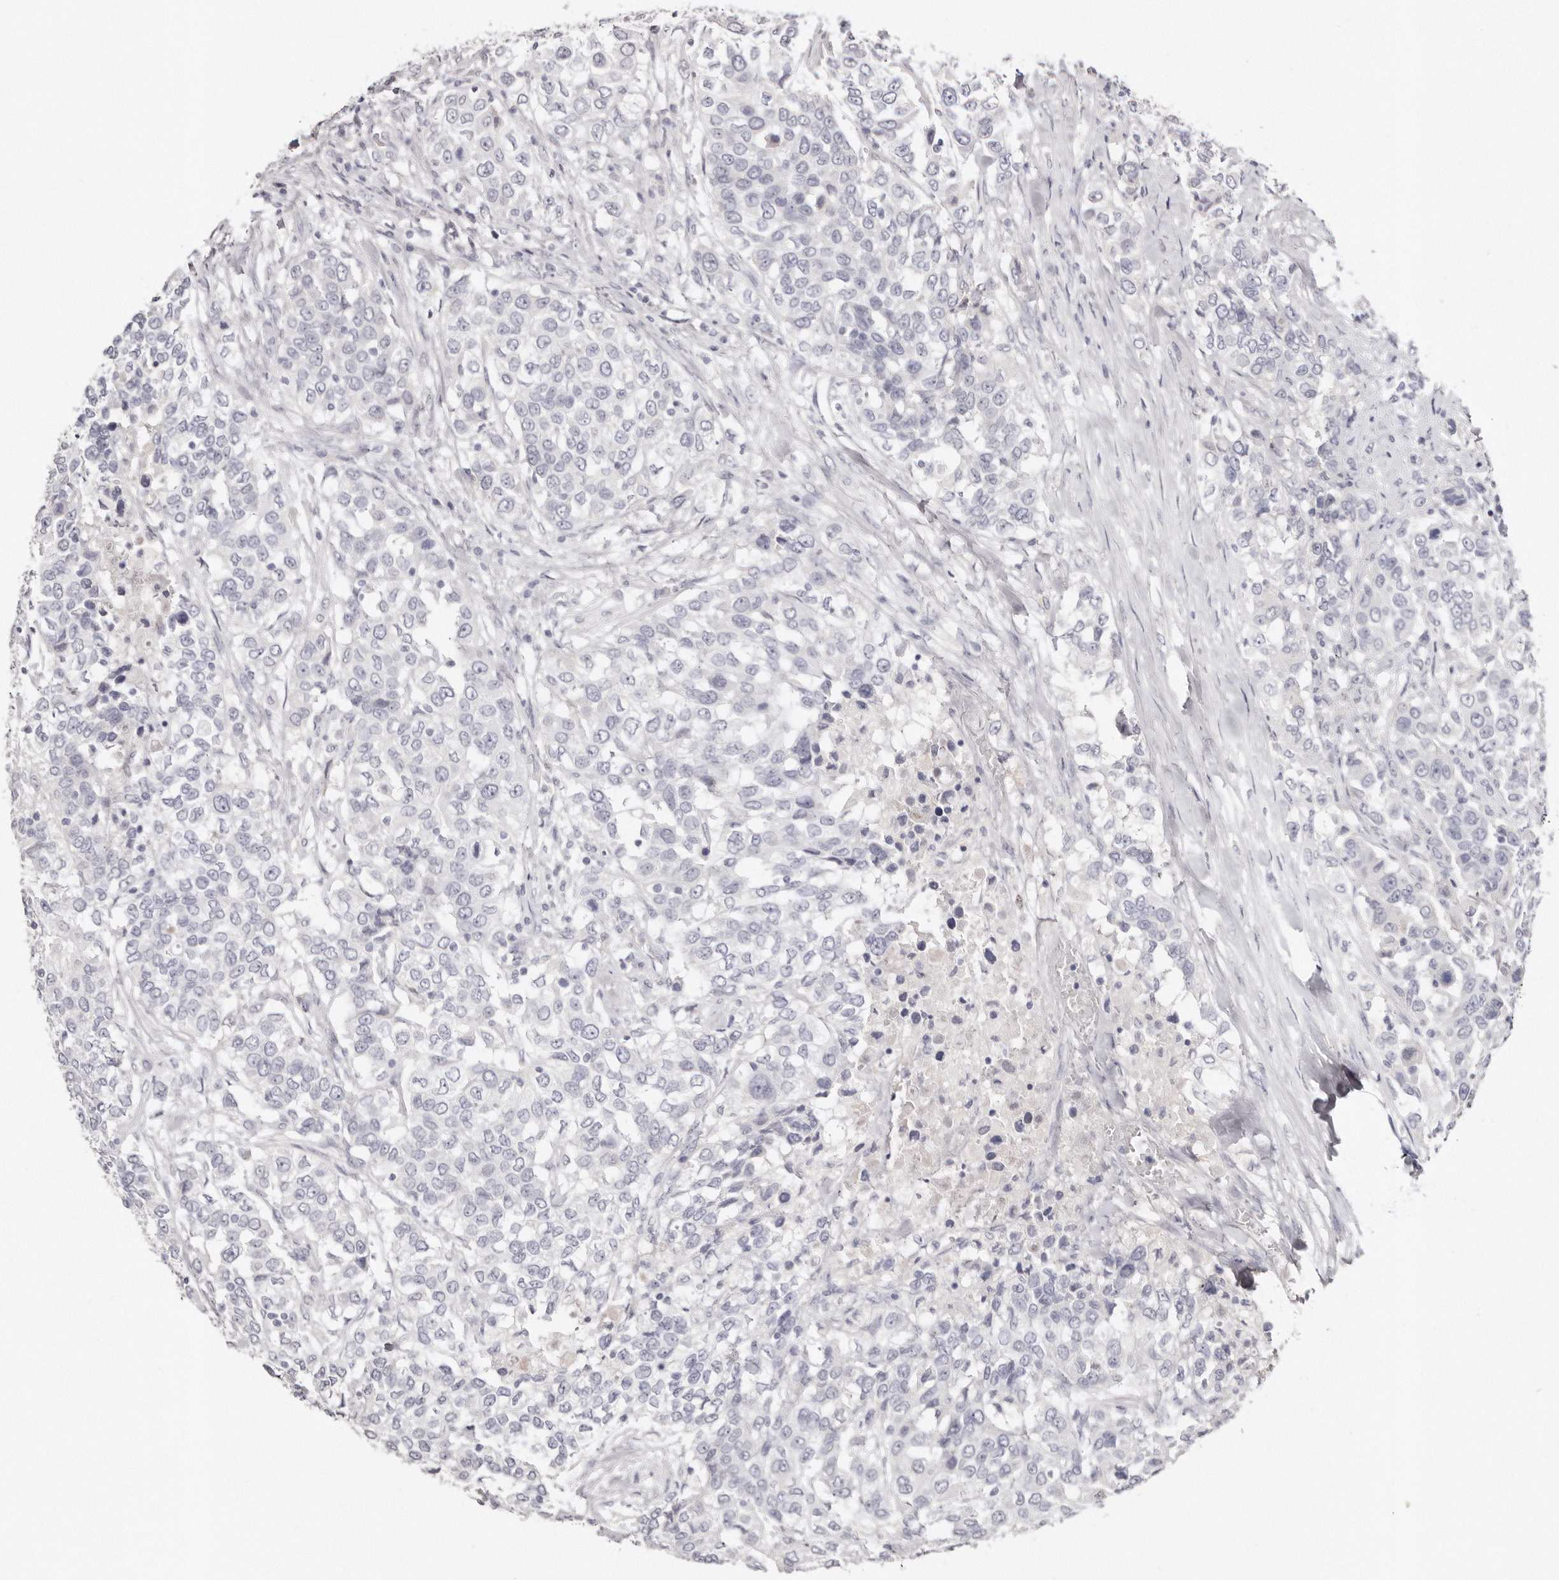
{"staining": {"intensity": "negative", "quantity": "none", "location": "none"}, "tissue": "urothelial cancer", "cell_type": "Tumor cells", "image_type": "cancer", "snomed": [{"axis": "morphology", "description": "Urothelial carcinoma, High grade"}, {"axis": "topography", "description": "Urinary bladder"}], "caption": "This is an IHC micrograph of urothelial carcinoma (high-grade). There is no positivity in tumor cells.", "gene": "AKNAD1", "patient": {"sex": "female", "age": 80}}